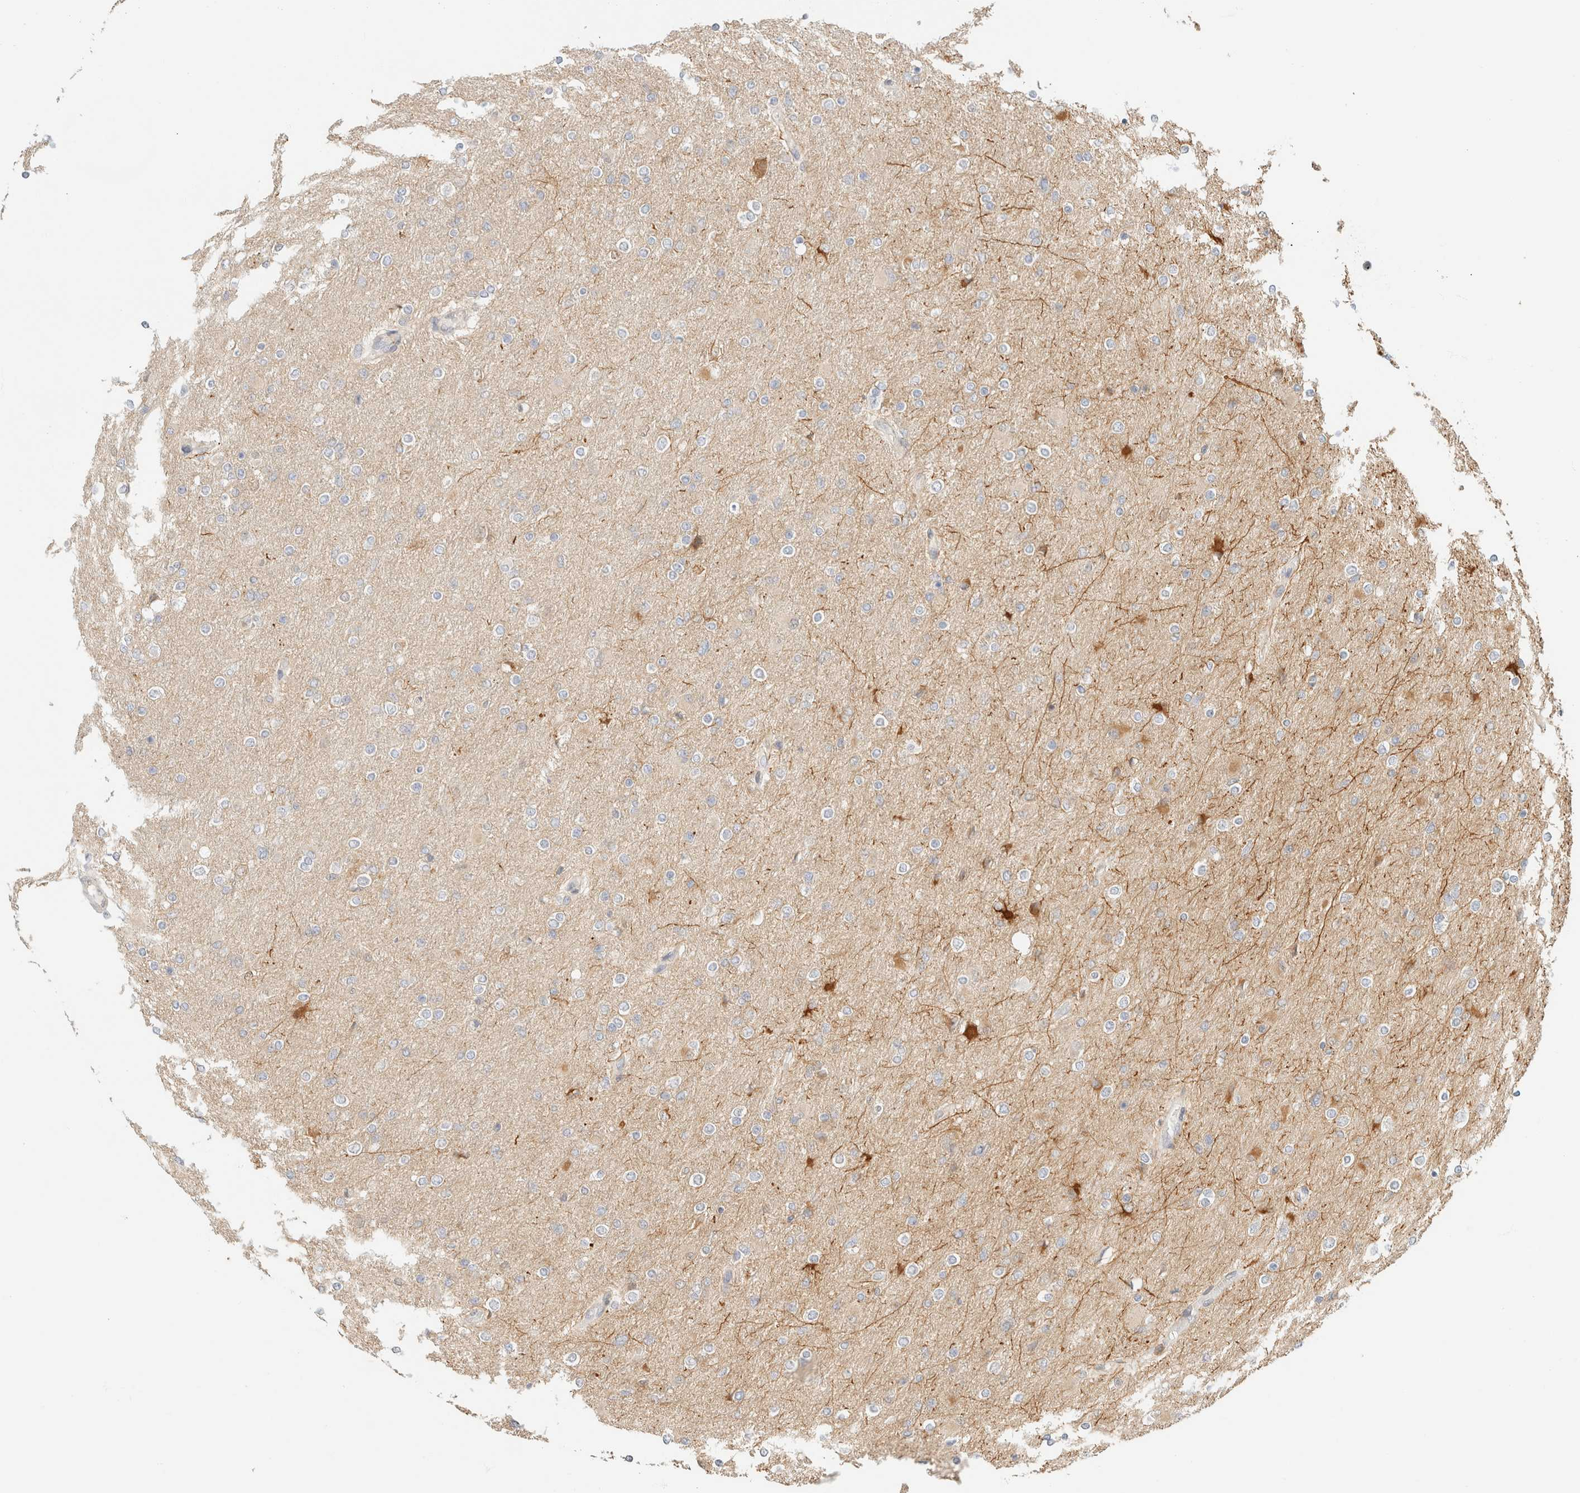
{"staining": {"intensity": "weak", "quantity": "<25%", "location": "cytoplasmic/membranous"}, "tissue": "glioma", "cell_type": "Tumor cells", "image_type": "cancer", "snomed": [{"axis": "morphology", "description": "Glioma, malignant, High grade"}, {"axis": "topography", "description": "Cerebral cortex"}], "caption": "The histopathology image reveals no staining of tumor cells in glioma.", "gene": "GPI", "patient": {"sex": "female", "age": 36}}